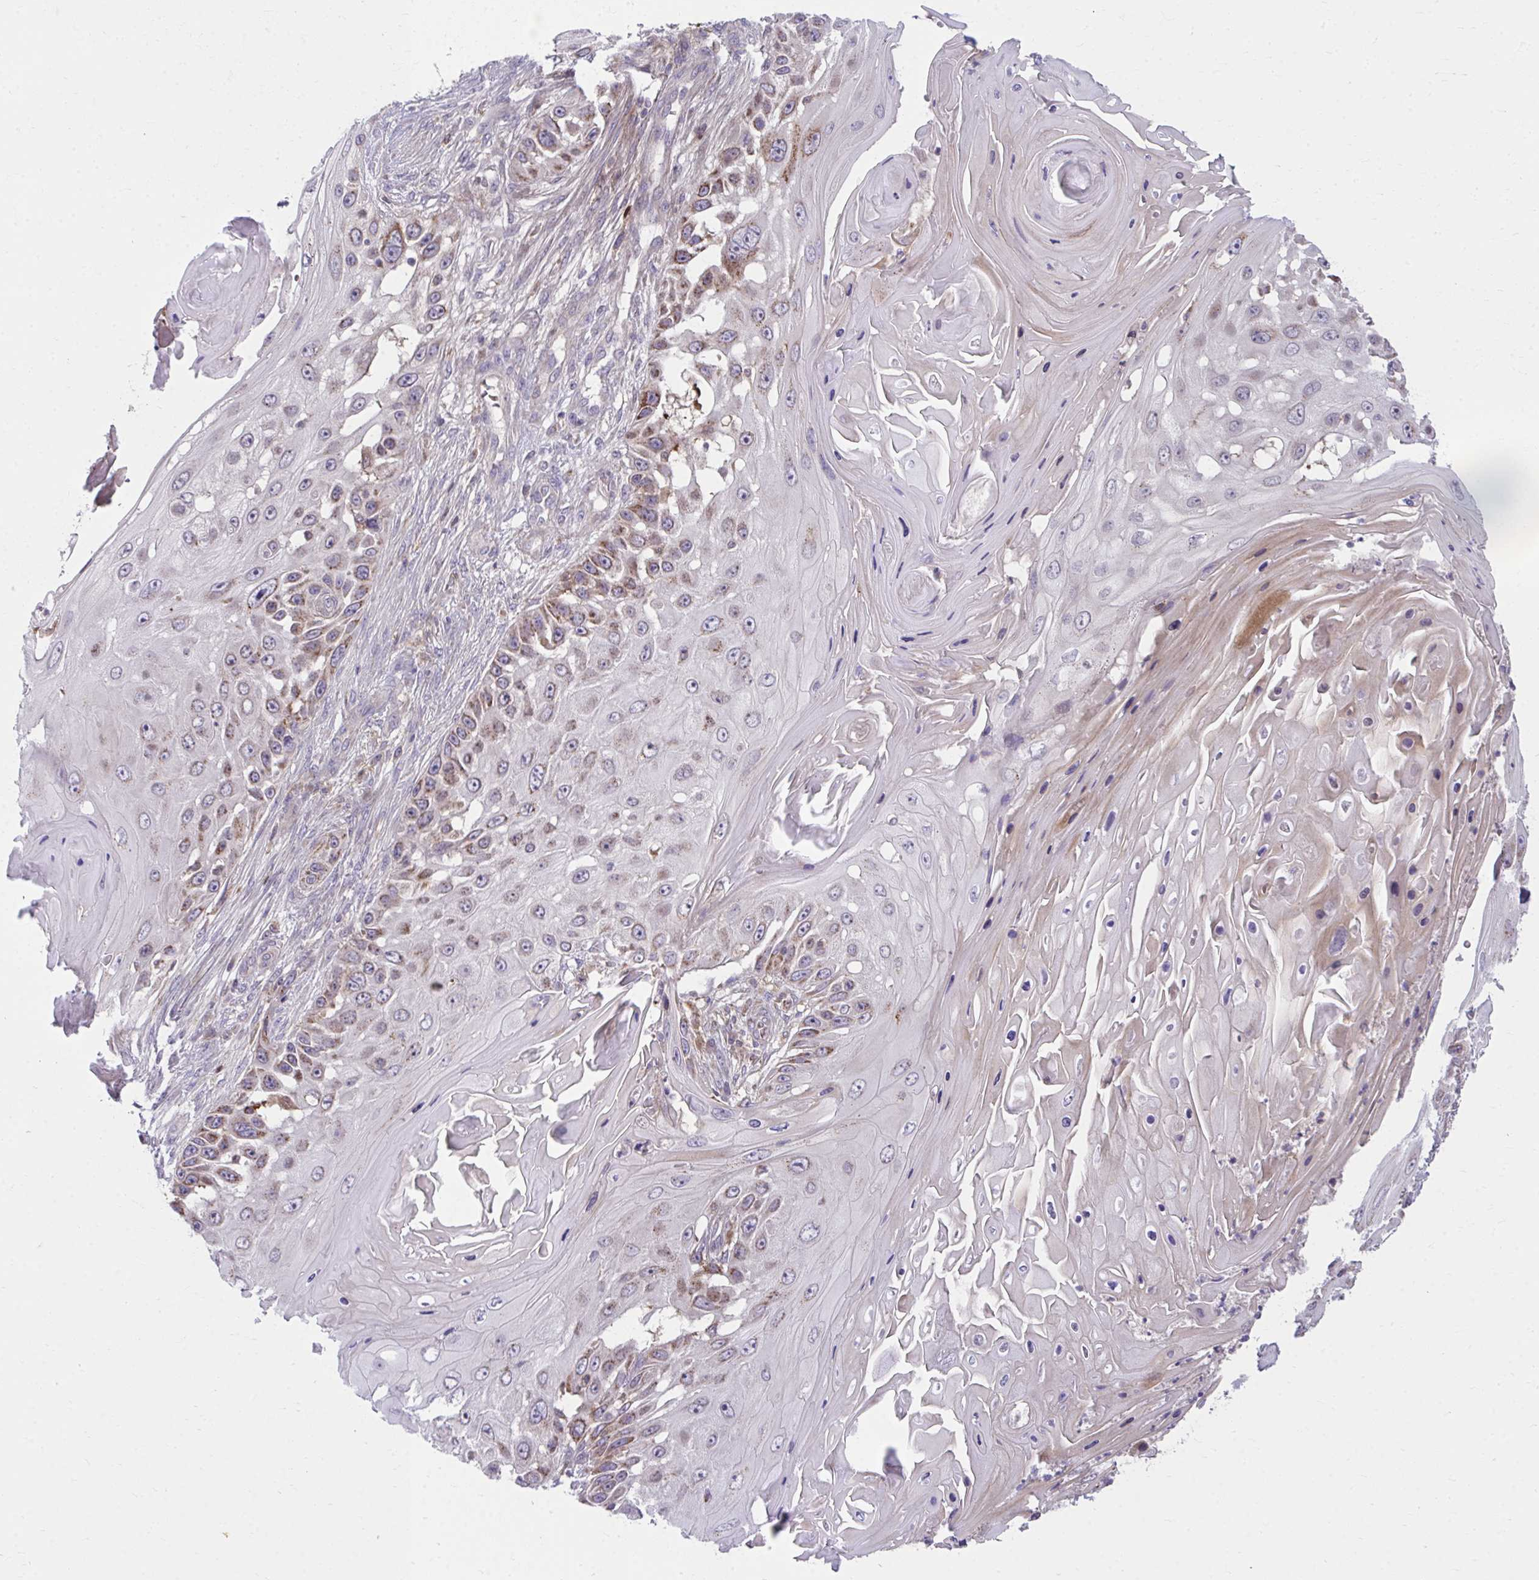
{"staining": {"intensity": "moderate", "quantity": "25%-75%", "location": "cytoplasmic/membranous"}, "tissue": "skin cancer", "cell_type": "Tumor cells", "image_type": "cancer", "snomed": [{"axis": "morphology", "description": "Squamous cell carcinoma, NOS"}, {"axis": "topography", "description": "Skin"}], "caption": "Immunohistochemical staining of human squamous cell carcinoma (skin) exhibits moderate cytoplasmic/membranous protein staining in approximately 25%-75% of tumor cells. (DAB (3,3'-diaminobenzidine) IHC, brown staining for protein, blue staining for nuclei).", "gene": "C16orf54", "patient": {"sex": "female", "age": 44}}